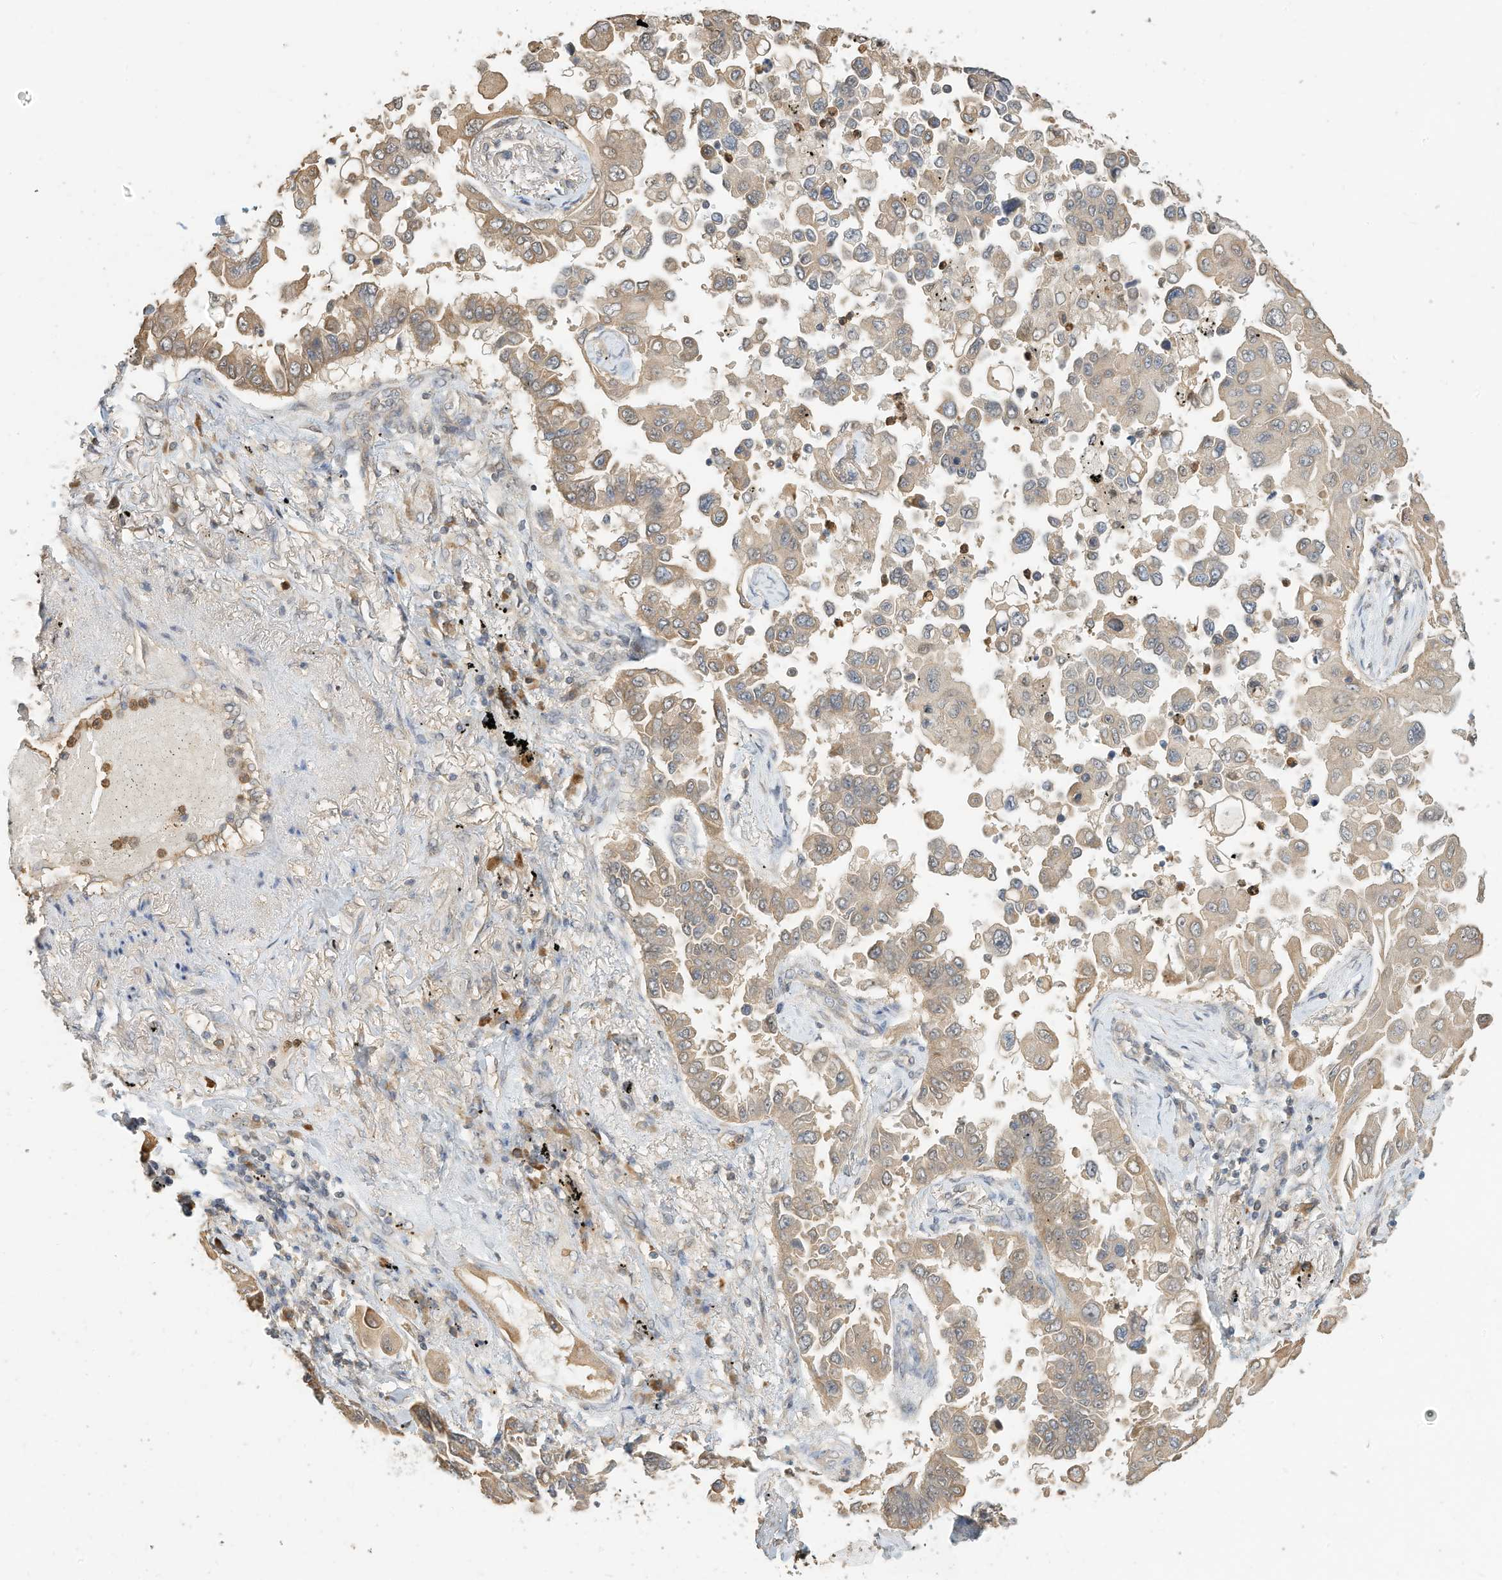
{"staining": {"intensity": "weak", "quantity": ">75%", "location": "cytoplasmic/membranous"}, "tissue": "lung cancer", "cell_type": "Tumor cells", "image_type": "cancer", "snomed": [{"axis": "morphology", "description": "Adenocarcinoma, NOS"}, {"axis": "topography", "description": "Lung"}], "caption": "IHC staining of lung cancer (adenocarcinoma), which reveals low levels of weak cytoplasmic/membranous staining in approximately >75% of tumor cells indicating weak cytoplasmic/membranous protein positivity. The staining was performed using DAB (3,3'-diaminobenzidine) (brown) for protein detection and nuclei were counterstained in hematoxylin (blue).", "gene": "OFD1", "patient": {"sex": "female", "age": 67}}